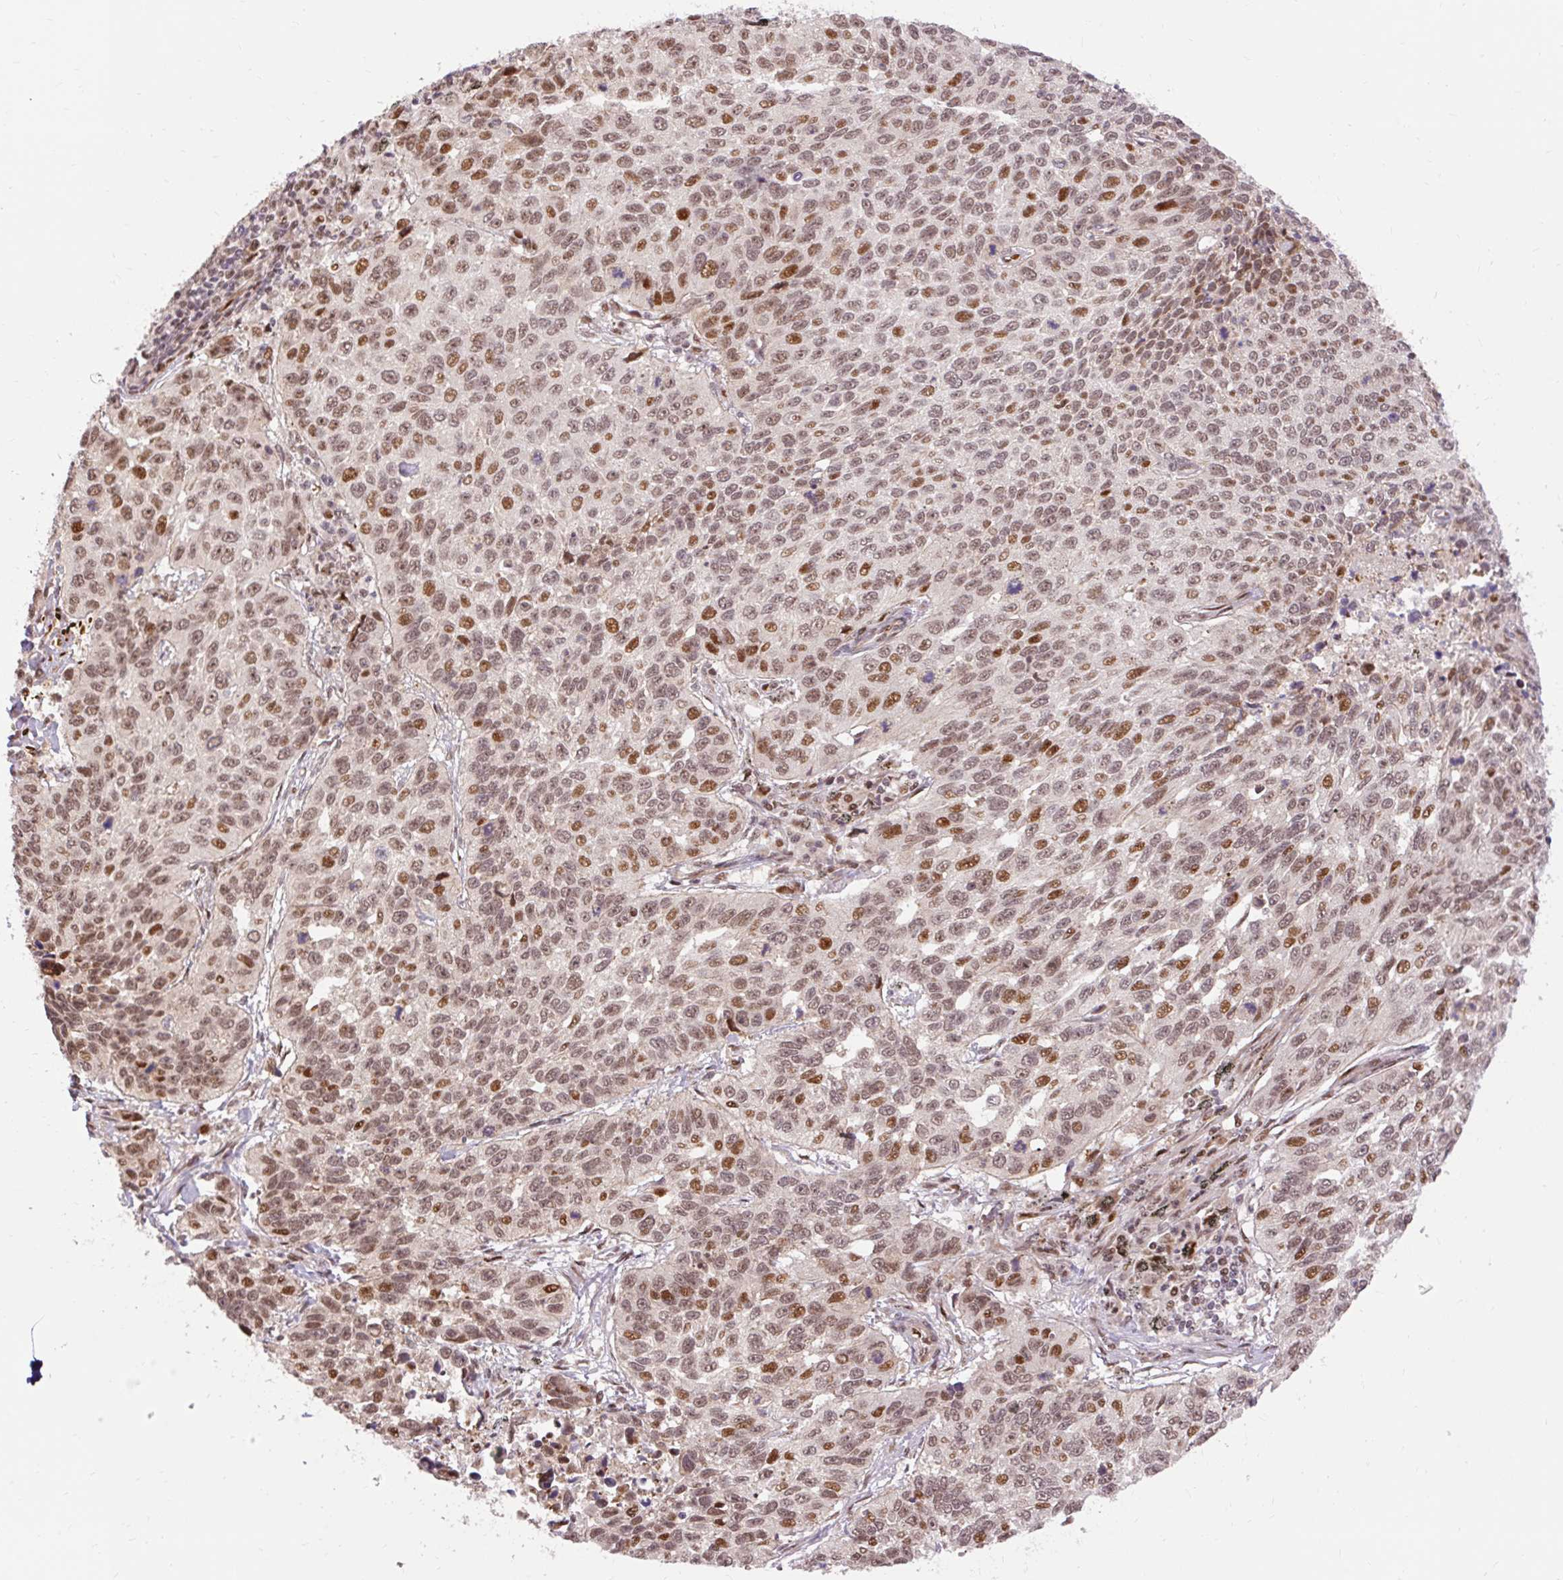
{"staining": {"intensity": "moderate", "quantity": ">75%", "location": "nuclear"}, "tissue": "lung cancer", "cell_type": "Tumor cells", "image_type": "cancer", "snomed": [{"axis": "morphology", "description": "Squamous cell carcinoma, NOS"}, {"axis": "topography", "description": "Lung"}], "caption": "Protein expression analysis of lung squamous cell carcinoma reveals moderate nuclear positivity in about >75% of tumor cells.", "gene": "MECOM", "patient": {"sex": "male", "age": 62}}